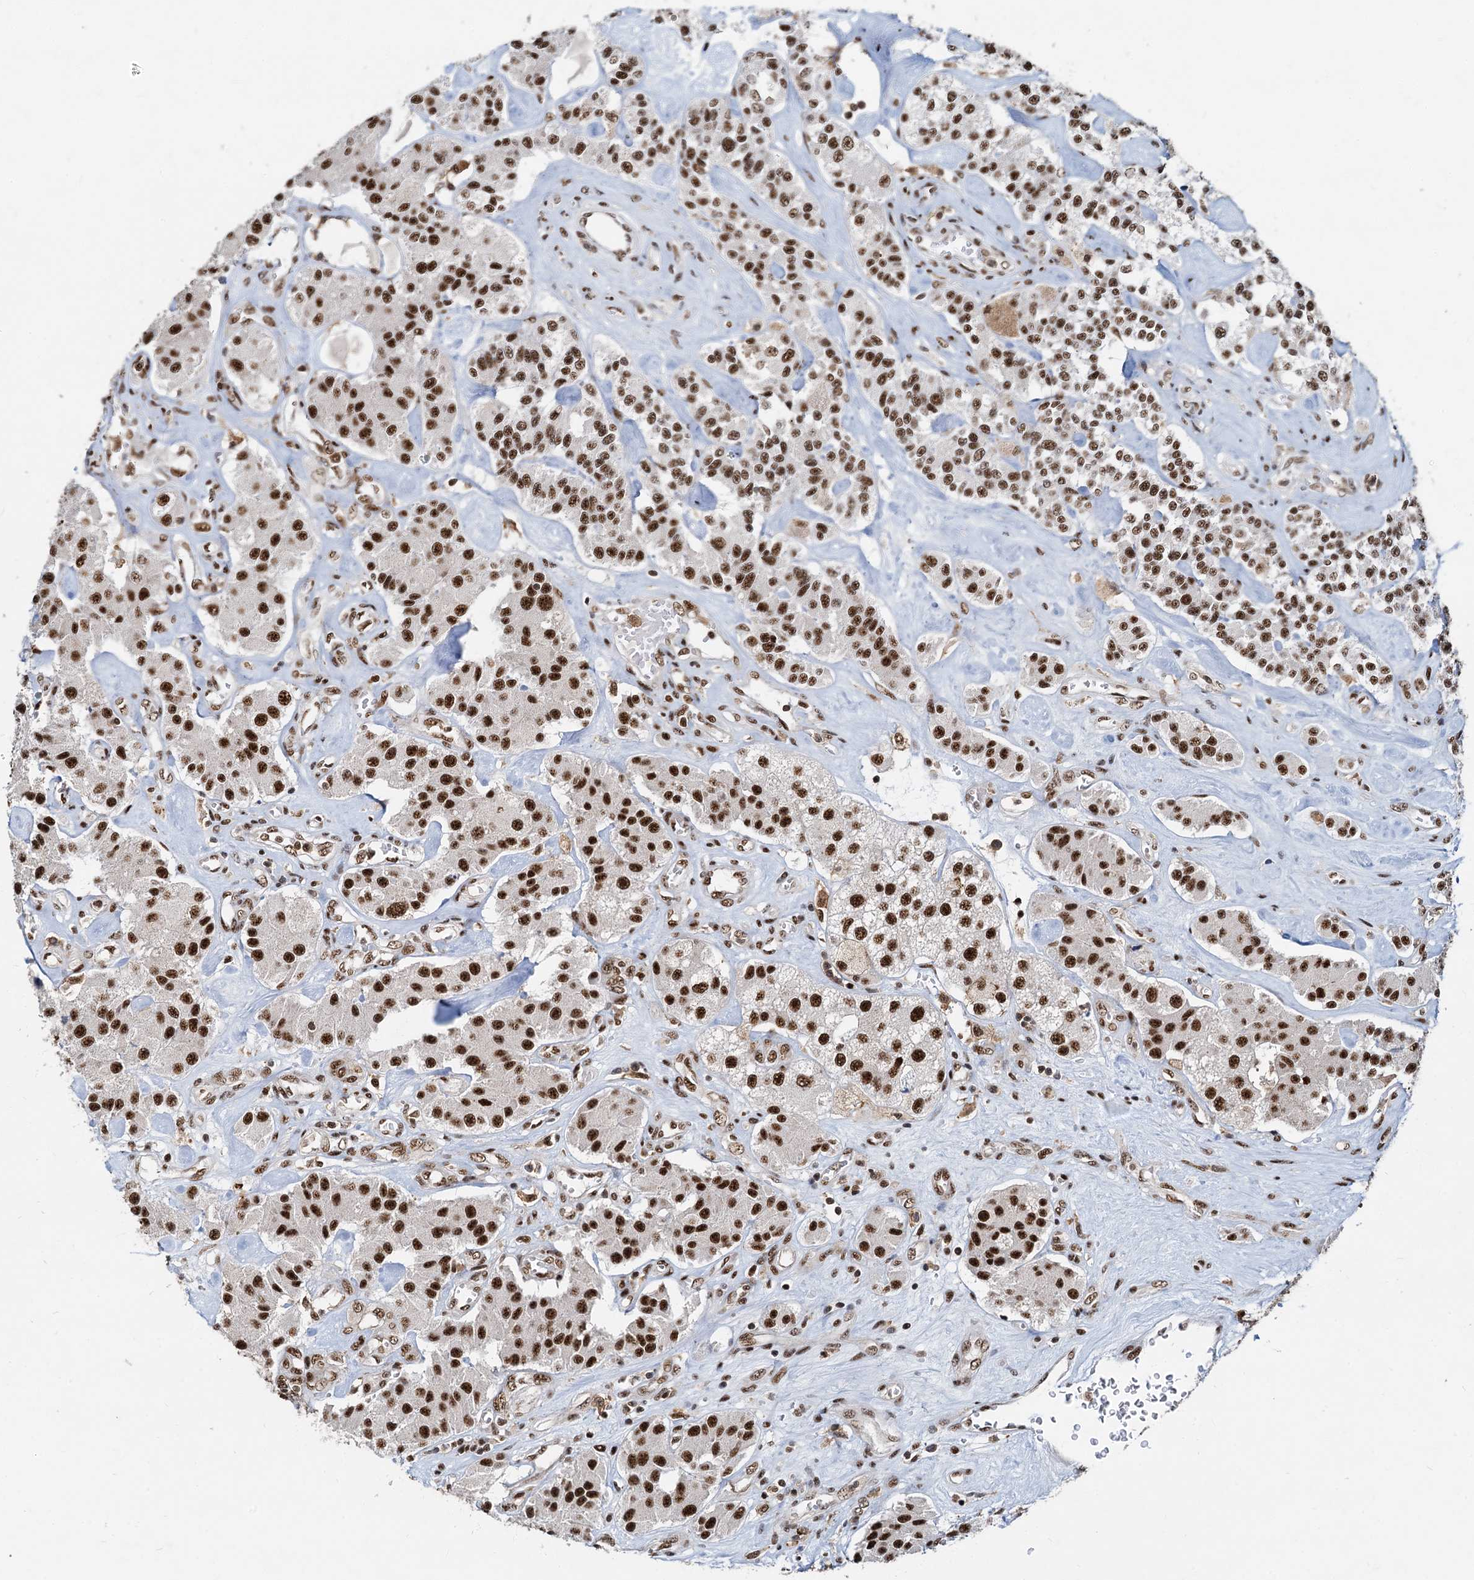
{"staining": {"intensity": "strong", "quantity": ">75%", "location": "nuclear"}, "tissue": "carcinoid", "cell_type": "Tumor cells", "image_type": "cancer", "snomed": [{"axis": "morphology", "description": "Carcinoid, malignant, NOS"}, {"axis": "topography", "description": "Pancreas"}], "caption": "Immunohistochemistry (IHC) of carcinoid (malignant) exhibits high levels of strong nuclear positivity in approximately >75% of tumor cells.", "gene": "RBM26", "patient": {"sex": "male", "age": 41}}